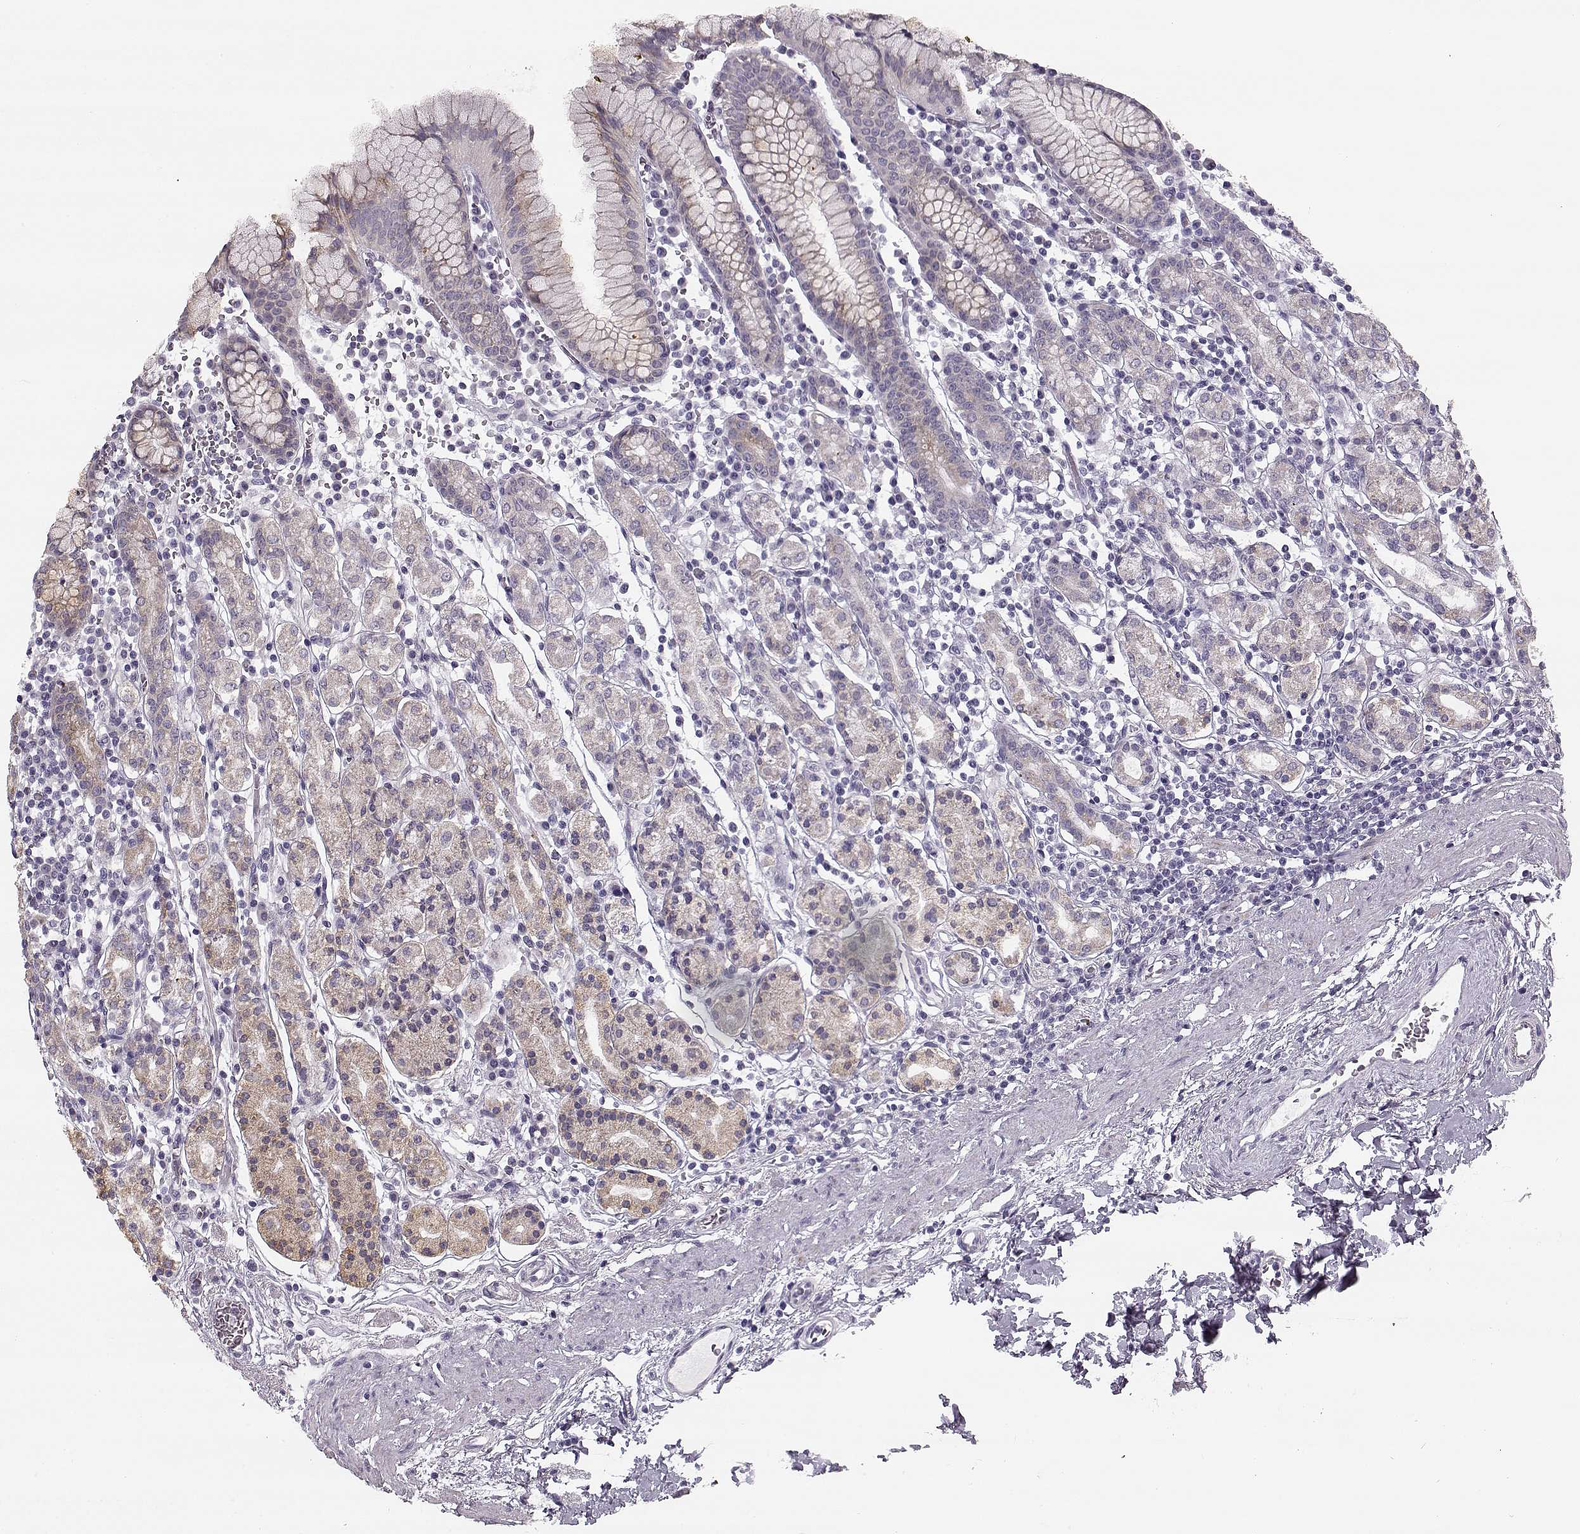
{"staining": {"intensity": "weak", "quantity": "25%-75%", "location": "cytoplasmic/membranous"}, "tissue": "stomach", "cell_type": "Glandular cells", "image_type": "normal", "snomed": [{"axis": "morphology", "description": "Normal tissue, NOS"}, {"axis": "topography", "description": "Stomach, upper"}, {"axis": "topography", "description": "Stomach"}], "caption": "Immunohistochemistry (IHC) histopathology image of unremarkable human stomach stained for a protein (brown), which exhibits low levels of weak cytoplasmic/membranous staining in approximately 25%-75% of glandular cells.", "gene": "MAP6D1", "patient": {"sex": "male", "age": 62}}